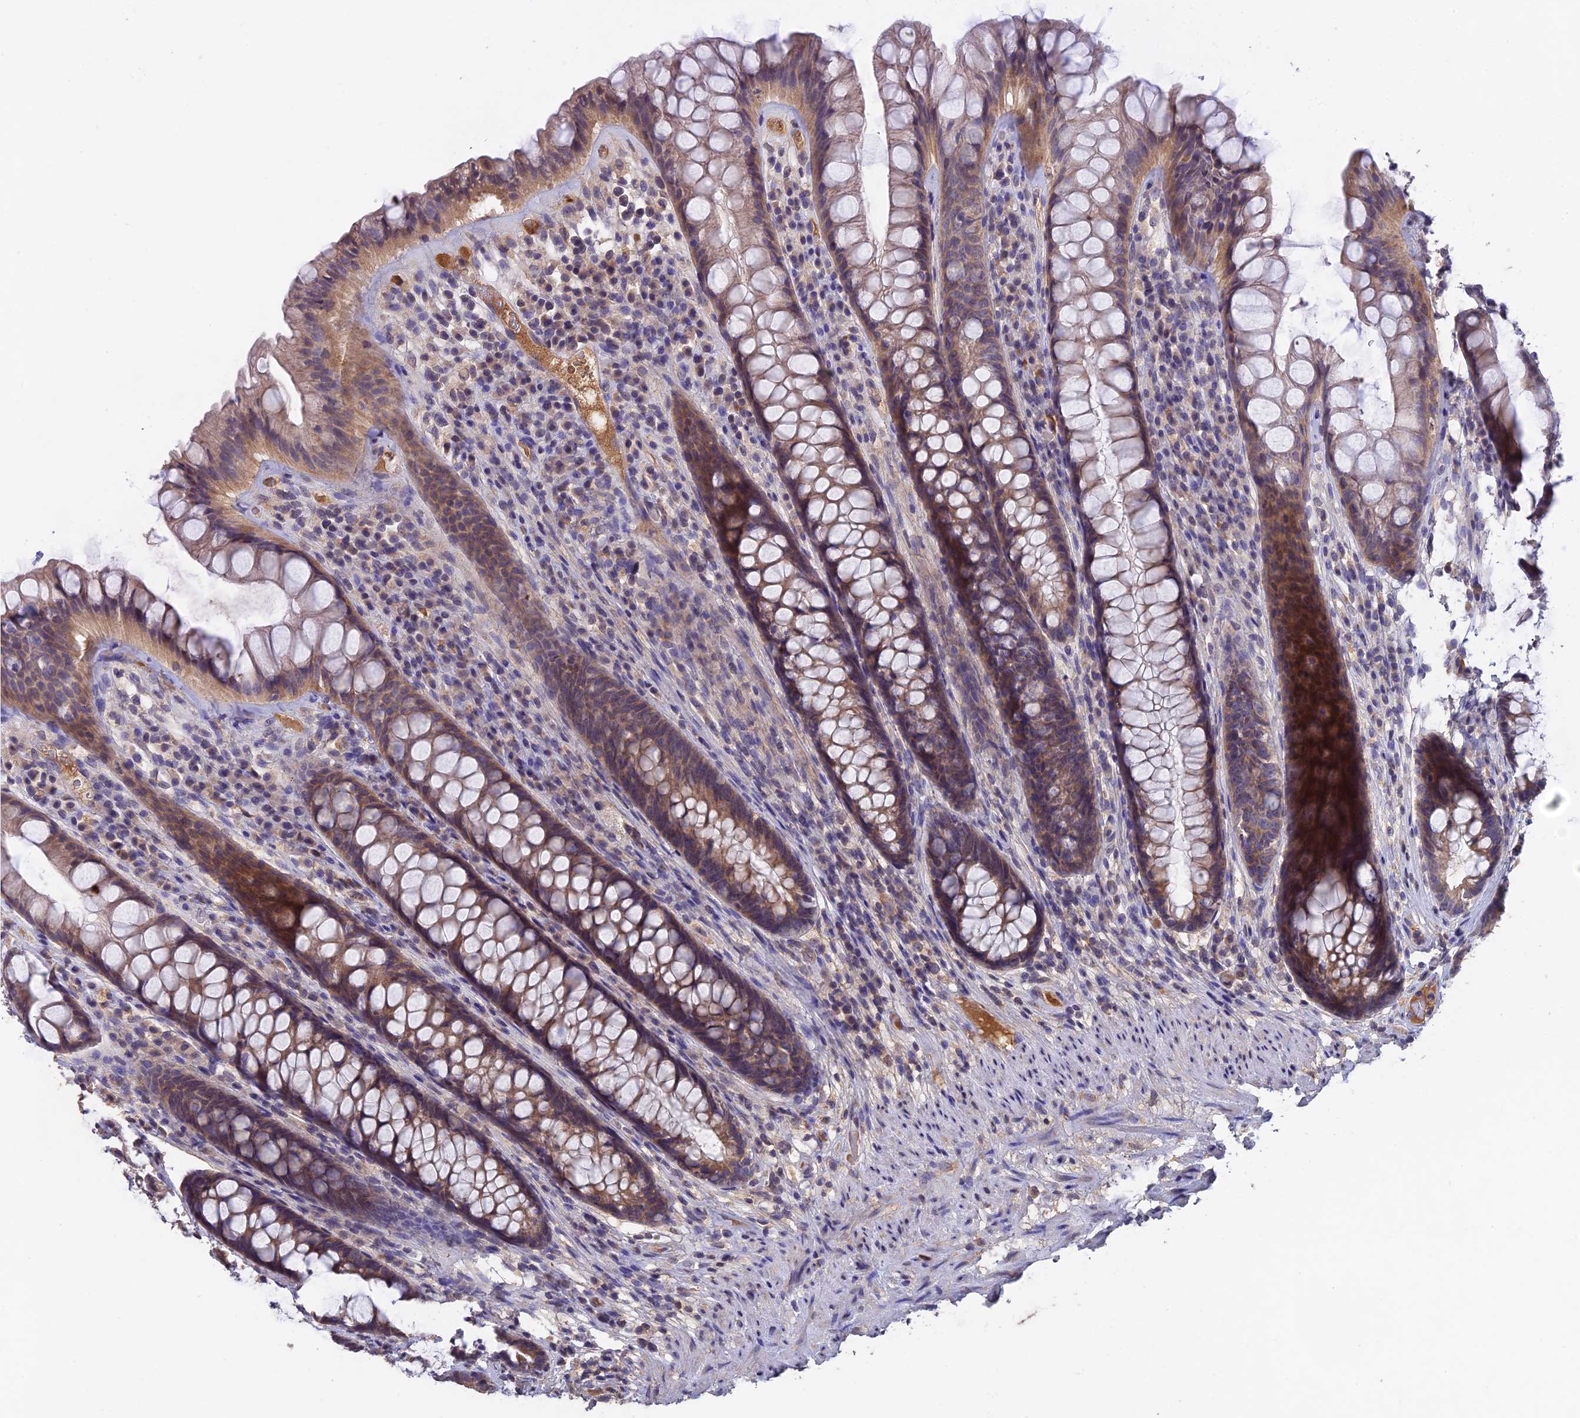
{"staining": {"intensity": "weak", "quantity": ">75%", "location": "cytoplasmic/membranous"}, "tissue": "rectum", "cell_type": "Glandular cells", "image_type": "normal", "snomed": [{"axis": "morphology", "description": "Normal tissue, NOS"}, {"axis": "topography", "description": "Rectum"}], "caption": "Weak cytoplasmic/membranous expression for a protein is present in about >75% of glandular cells of normal rectum using immunohistochemistry (IHC).", "gene": "SLC39A13", "patient": {"sex": "male", "age": 74}}